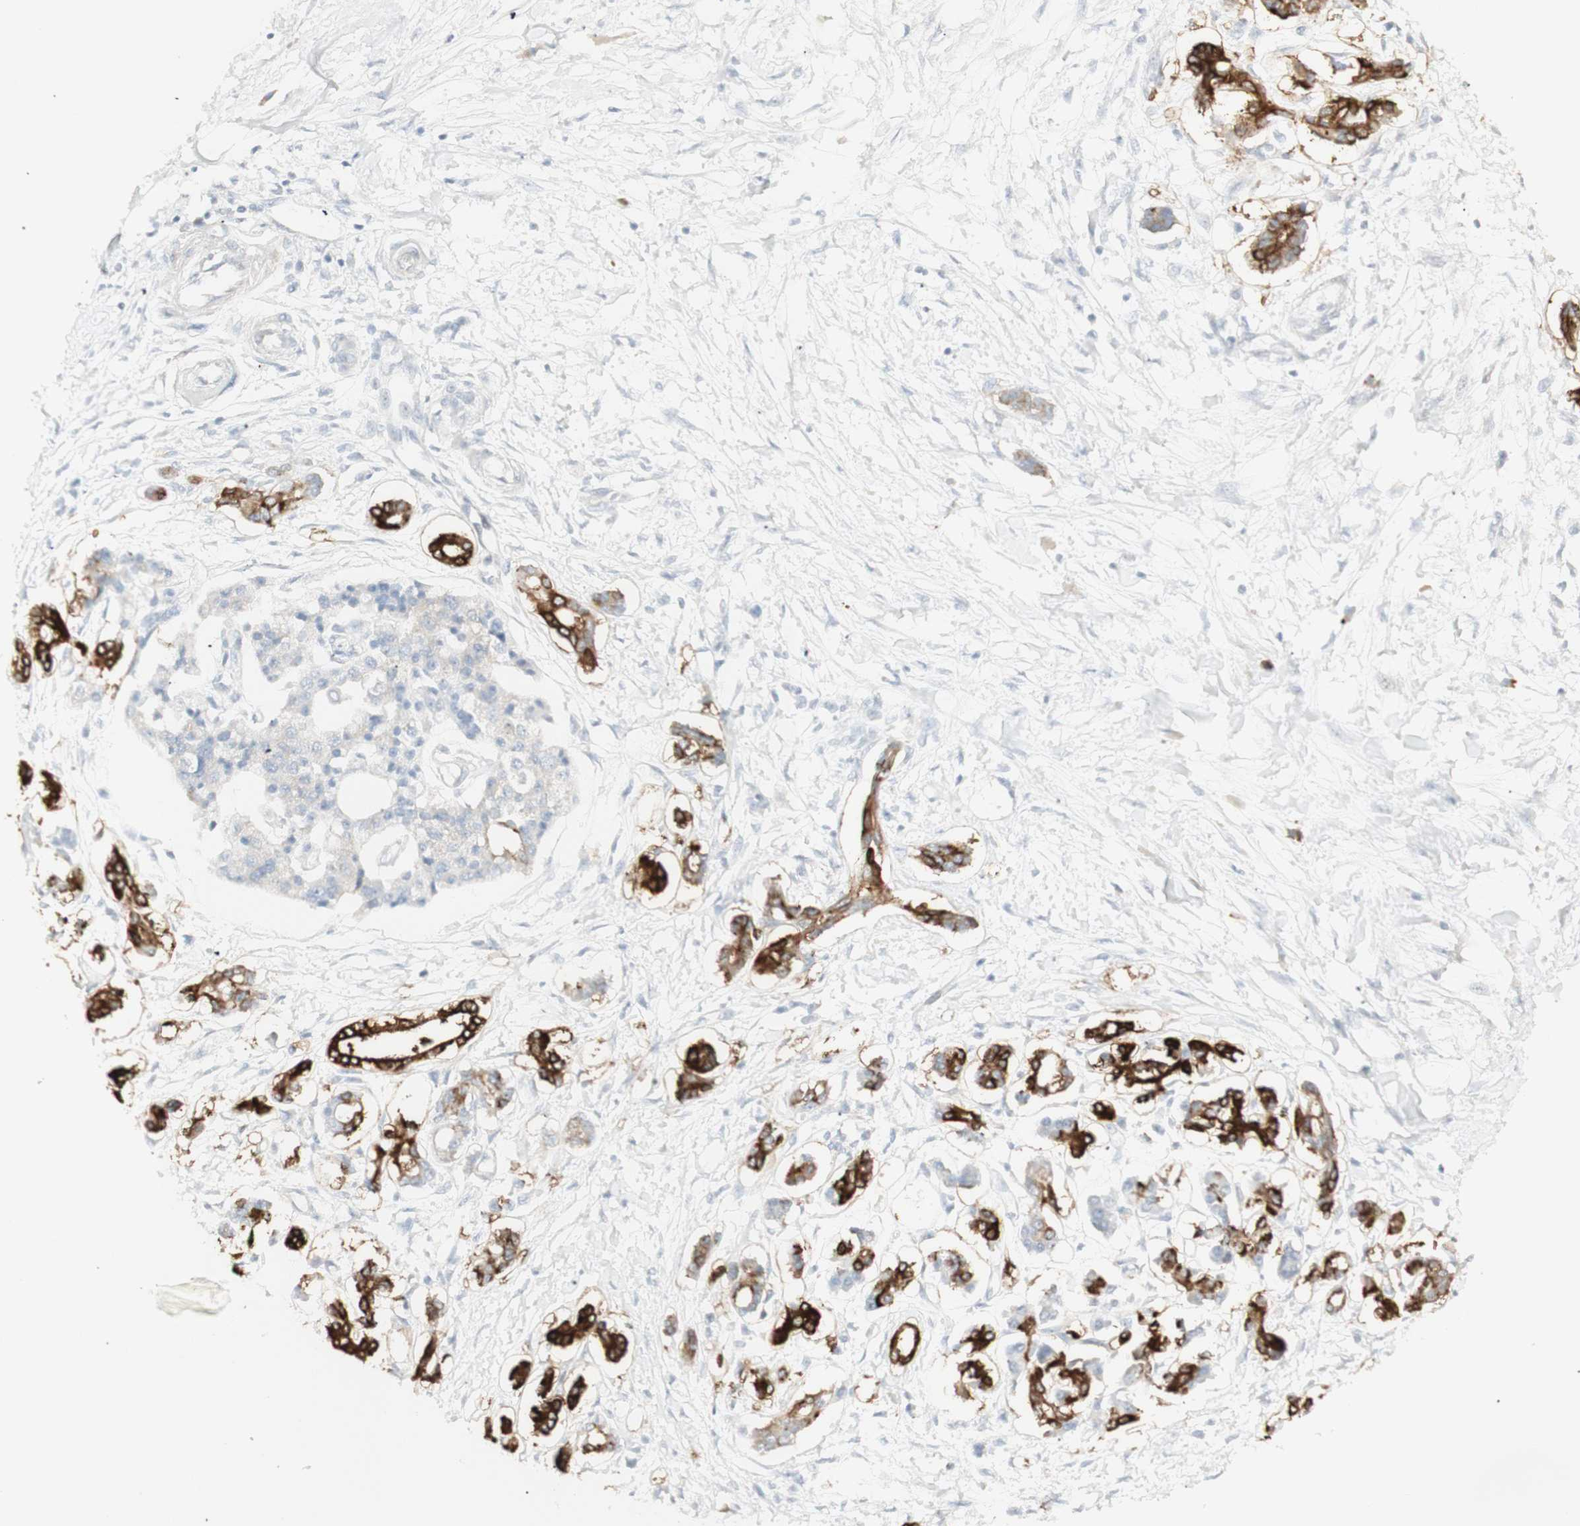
{"staining": {"intensity": "strong", "quantity": "25%-75%", "location": "cytoplasmic/membranous"}, "tissue": "pancreatic cancer", "cell_type": "Tumor cells", "image_type": "cancer", "snomed": [{"axis": "morphology", "description": "Adenocarcinoma, NOS"}, {"axis": "topography", "description": "Pancreas"}], "caption": "Immunohistochemical staining of pancreatic cancer demonstrates high levels of strong cytoplasmic/membranous staining in approximately 25%-75% of tumor cells.", "gene": "NDST4", "patient": {"sex": "male", "age": 56}}